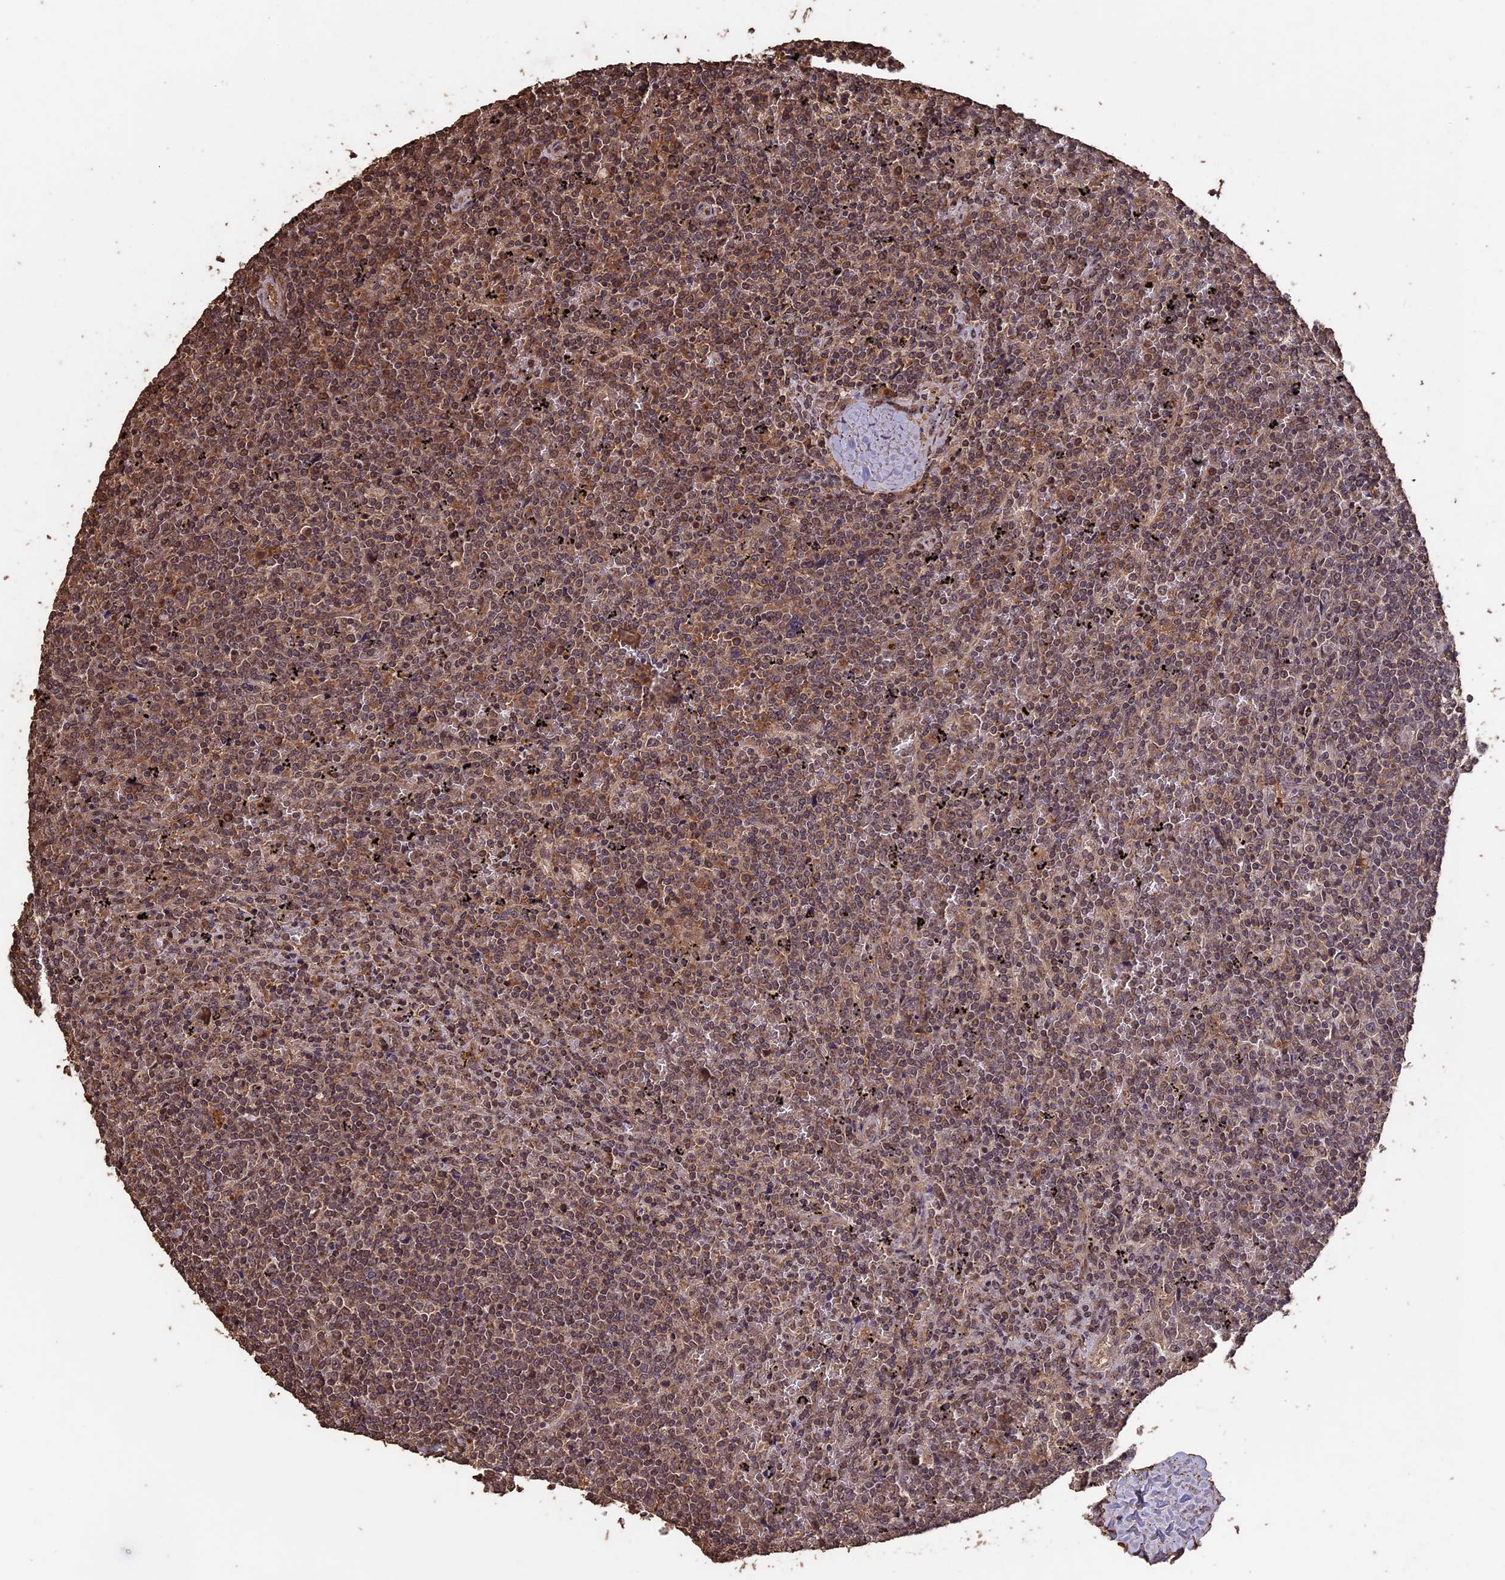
{"staining": {"intensity": "moderate", "quantity": ">75%", "location": "cytoplasmic/membranous"}, "tissue": "lymphoma", "cell_type": "Tumor cells", "image_type": "cancer", "snomed": [{"axis": "morphology", "description": "Malignant lymphoma, non-Hodgkin's type, Low grade"}, {"axis": "topography", "description": "Spleen"}], "caption": "Lymphoma was stained to show a protein in brown. There is medium levels of moderate cytoplasmic/membranous staining in about >75% of tumor cells. (DAB IHC, brown staining for protein, blue staining for nuclei).", "gene": "HUNK", "patient": {"sex": "female", "age": 19}}